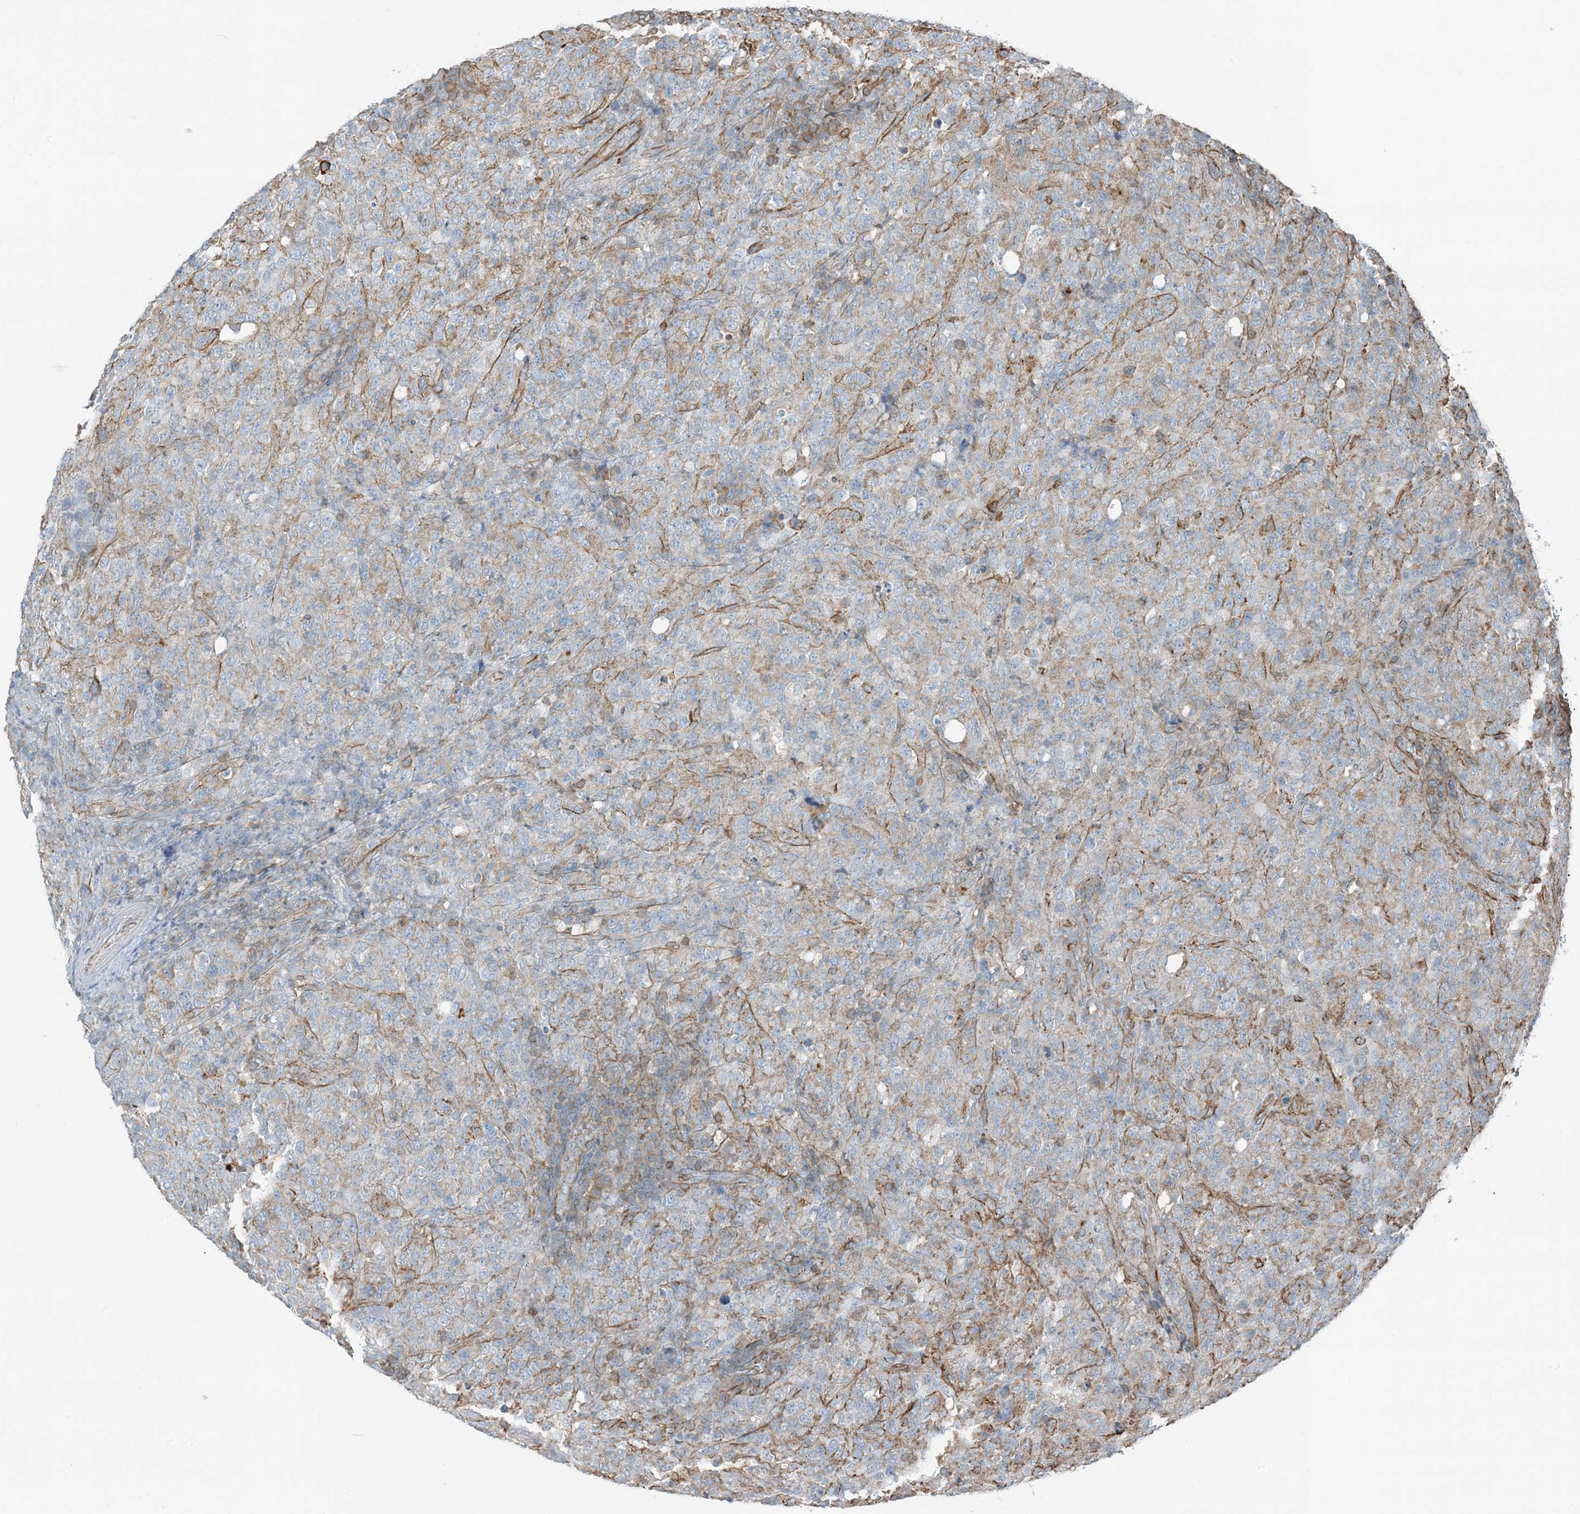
{"staining": {"intensity": "negative", "quantity": "none", "location": "none"}, "tissue": "lymphoma", "cell_type": "Tumor cells", "image_type": "cancer", "snomed": [{"axis": "morphology", "description": "Malignant lymphoma, non-Hodgkin's type, High grade"}, {"axis": "topography", "description": "Tonsil"}], "caption": "High power microscopy image of an IHC image of lymphoma, revealing no significant expression in tumor cells.", "gene": "APOBEC3C", "patient": {"sex": "female", "age": 36}}